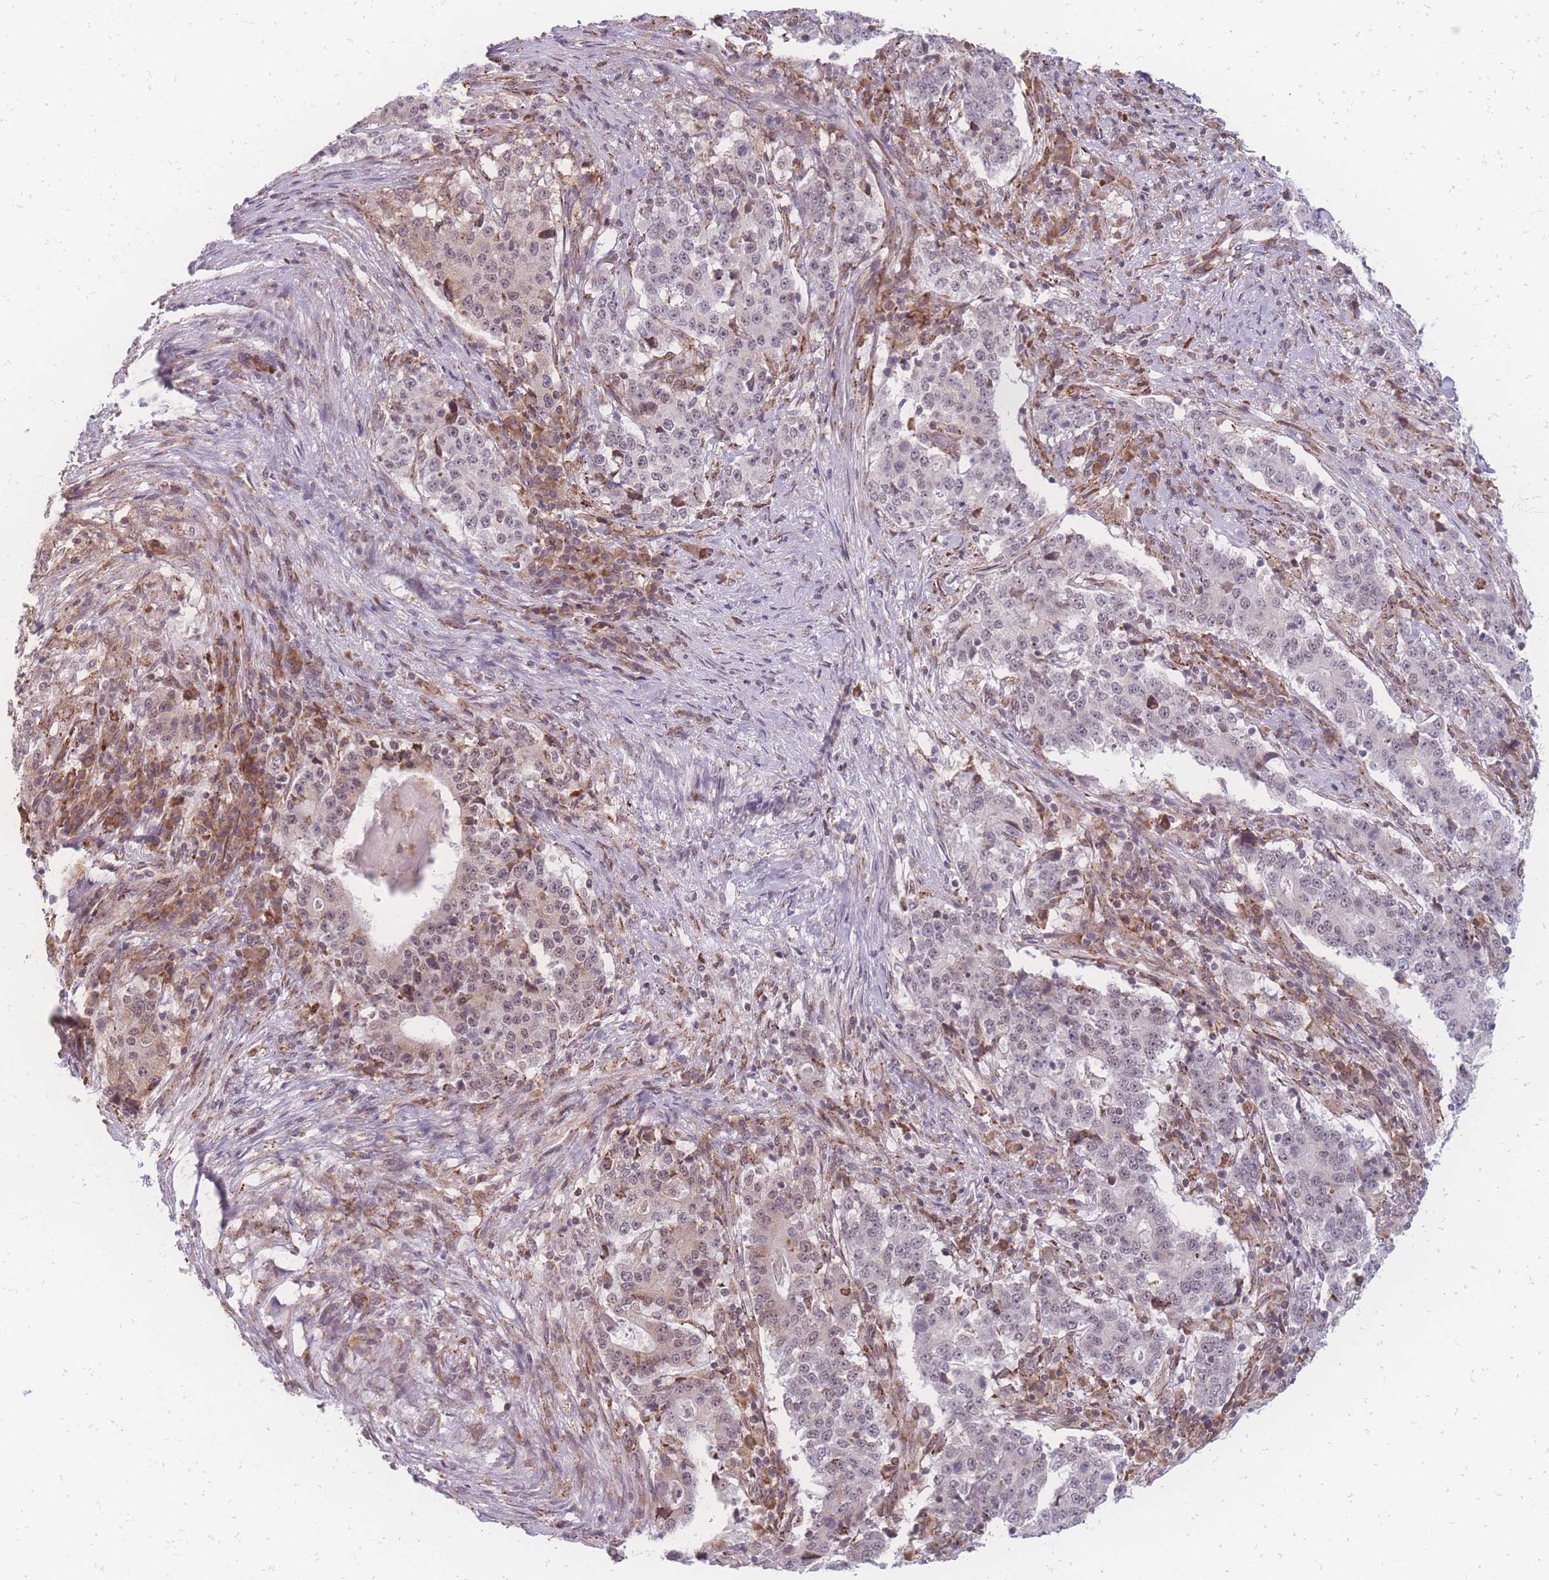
{"staining": {"intensity": "negative", "quantity": "none", "location": "none"}, "tissue": "stomach cancer", "cell_type": "Tumor cells", "image_type": "cancer", "snomed": [{"axis": "morphology", "description": "Adenocarcinoma, NOS"}, {"axis": "topography", "description": "Stomach"}], "caption": "IHC photomicrograph of stomach cancer (adenocarcinoma) stained for a protein (brown), which demonstrates no positivity in tumor cells.", "gene": "ZC3H13", "patient": {"sex": "male", "age": 59}}